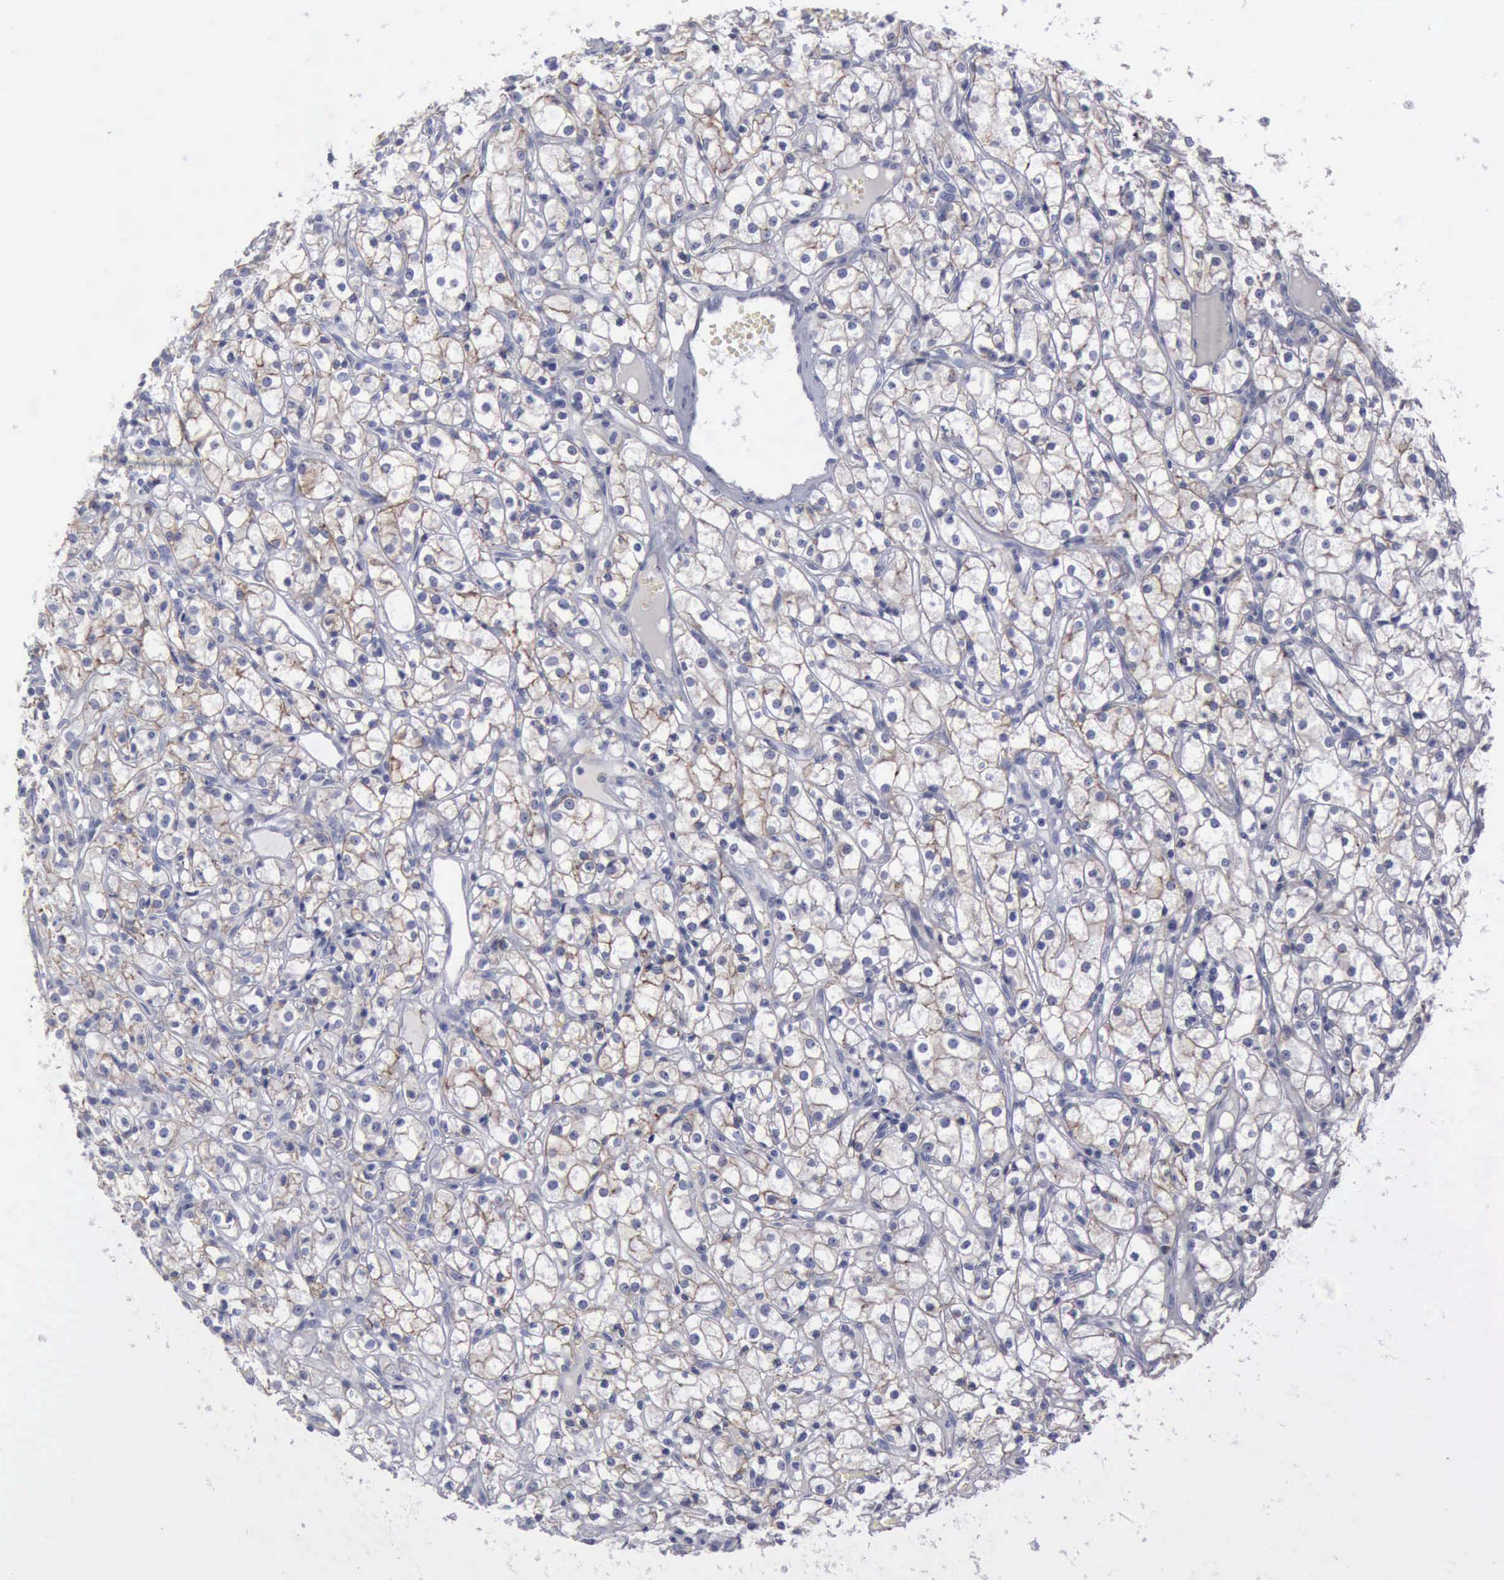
{"staining": {"intensity": "weak", "quantity": "<25%", "location": "cytoplasmic/membranous"}, "tissue": "renal cancer", "cell_type": "Tumor cells", "image_type": "cancer", "snomed": [{"axis": "morphology", "description": "Adenocarcinoma, NOS"}, {"axis": "topography", "description": "Kidney"}], "caption": "Tumor cells are negative for protein expression in human renal cancer (adenocarcinoma). (Brightfield microscopy of DAB (3,3'-diaminobenzidine) IHC at high magnification).", "gene": "CDH2", "patient": {"sex": "male", "age": 61}}